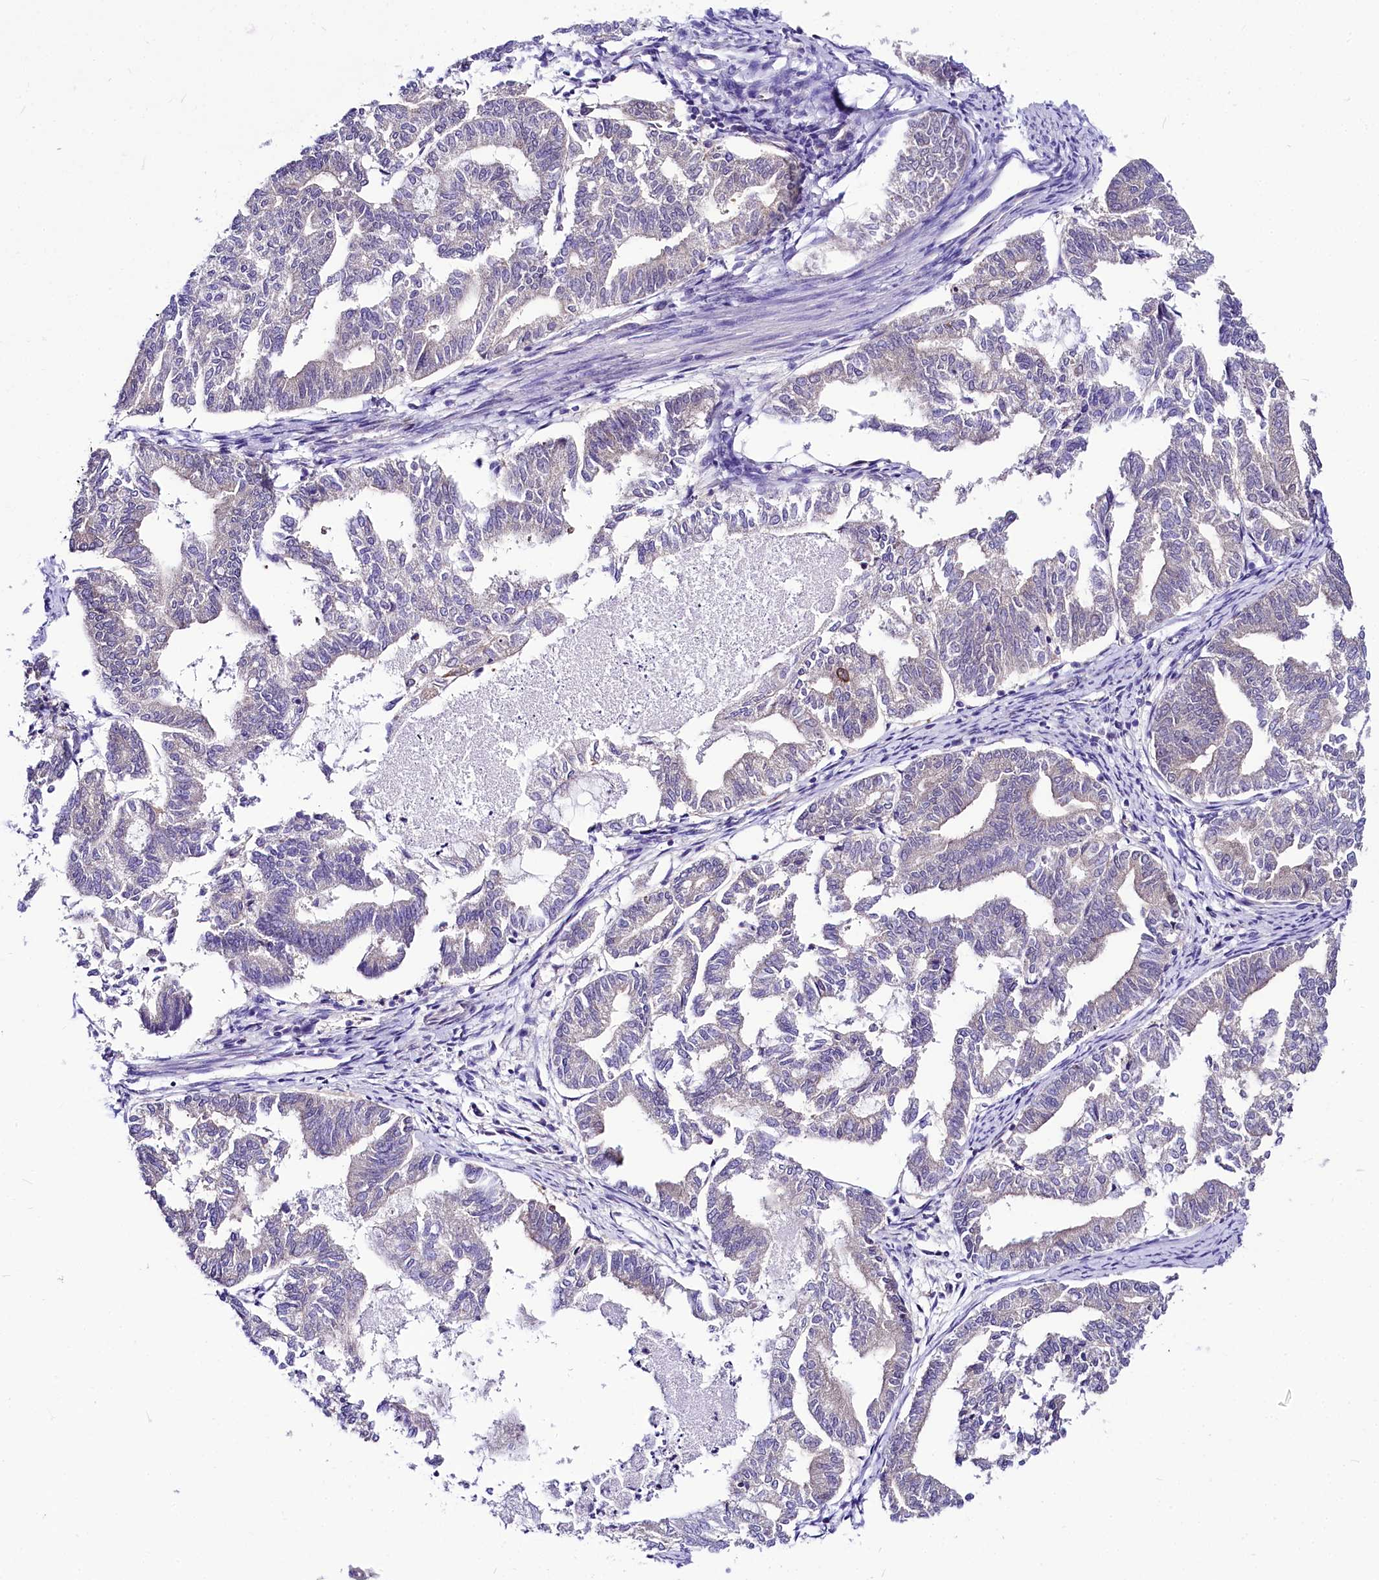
{"staining": {"intensity": "negative", "quantity": "none", "location": "none"}, "tissue": "endometrial cancer", "cell_type": "Tumor cells", "image_type": "cancer", "snomed": [{"axis": "morphology", "description": "Adenocarcinoma, NOS"}, {"axis": "topography", "description": "Endometrium"}], "caption": "Histopathology image shows no significant protein positivity in tumor cells of endometrial cancer. (IHC, brightfield microscopy, high magnification).", "gene": "ABHD5", "patient": {"sex": "female", "age": 79}}